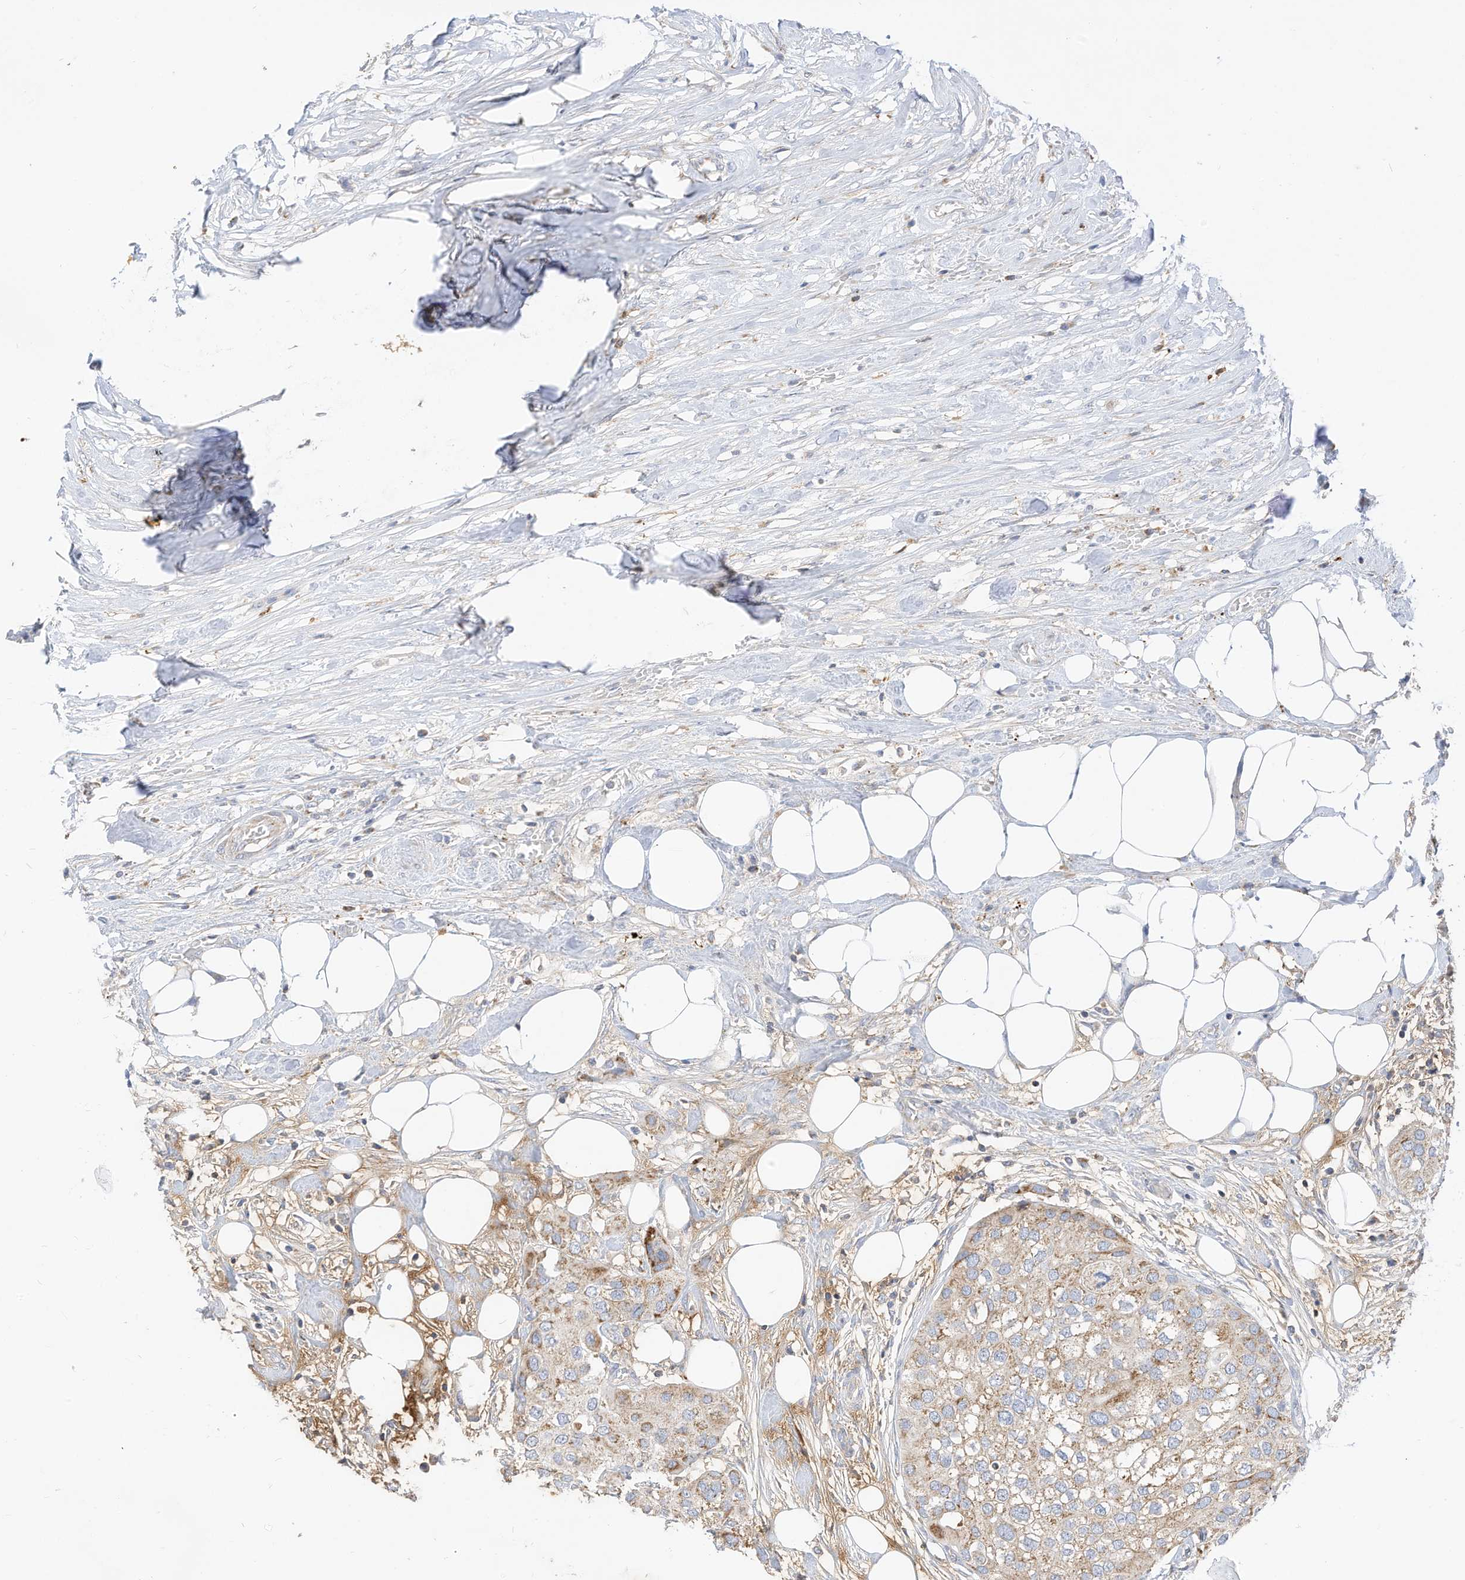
{"staining": {"intensity": "moderate", "quantity": ">75%", "location": "cytoplasmic/membranous"}, "tissue": "urothelial cancer", "cell_type": "Tumor cells", "image_type": "cancer", "snomed": [{"axis": "morphology", "description": "Urothelial carcinoma, High grade"}, {"axis": "topography", "description": "Urinary bladder"}], "caption": "Protein expression by immunohistochemistry displays moderate cytoplasmic/membranous staining in approximately >75% of tumor cells in urothelial carcinoma (high-grade).", "gene": "RHOH", "patient": {"sex": "male", "age": 64}}